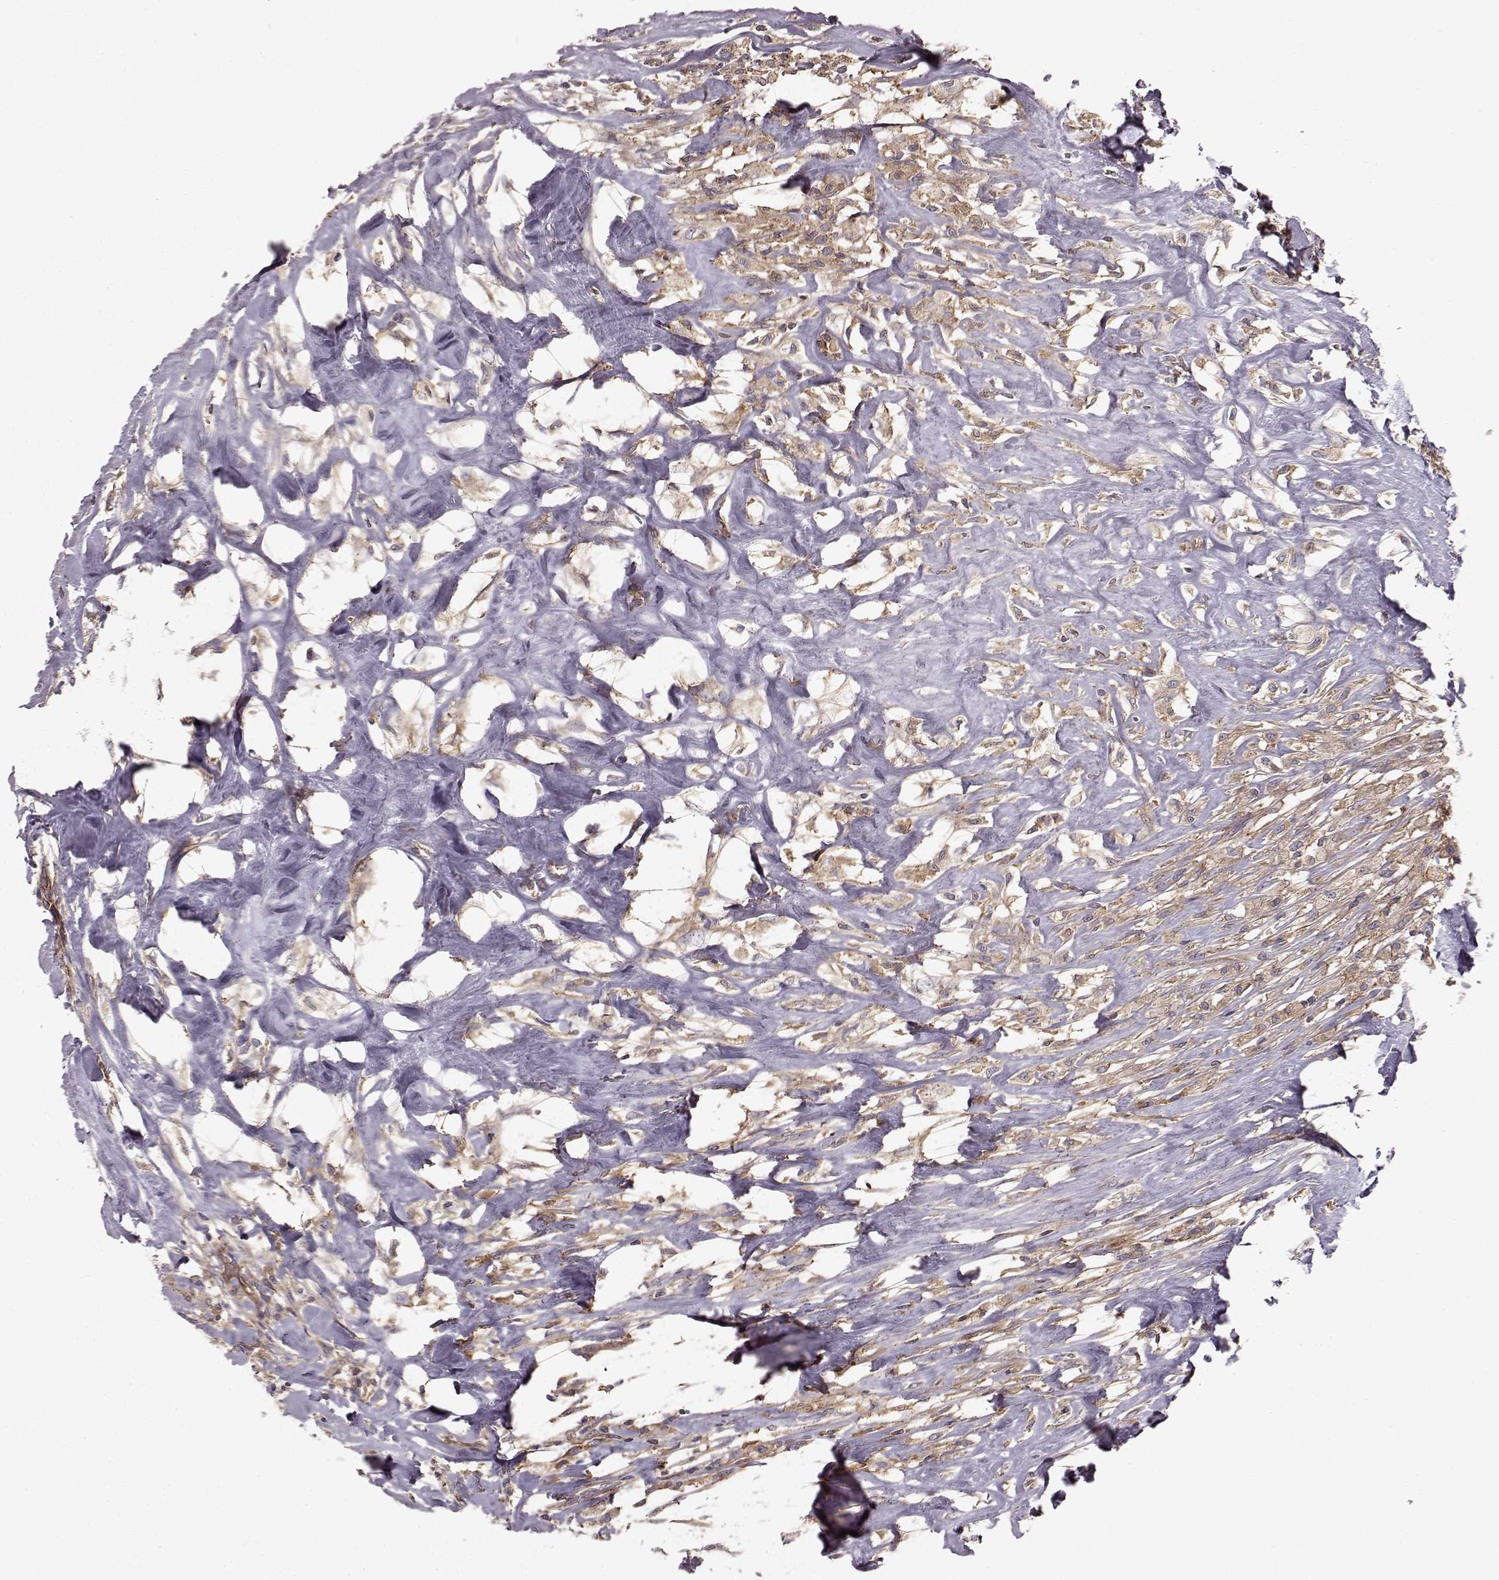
{"staining": {"intensity": "moderate", "quantity": "25%-75%", "location": "cytoplasmic/membranous"}, "tissue": "testis cancer", "cell_type": "Tumor cells", "image_type": "cancer", "snomed": [{"axis": "morphology", "description": "Necrosis, NOS"}, {"axis": "morphology", "description": "Carcinoma, Embryonal, NOS"}, {"axis": "topography", "description": "Testis"}], "caption": "An image of human testis cancer (embryonal carcinoma) stained for a protein demonstrates moderate cytoplasmic/membranous brown staining in tumor cells.", "gene": "RABGAP1", "patient": {"sex": "male", "age": 19}}